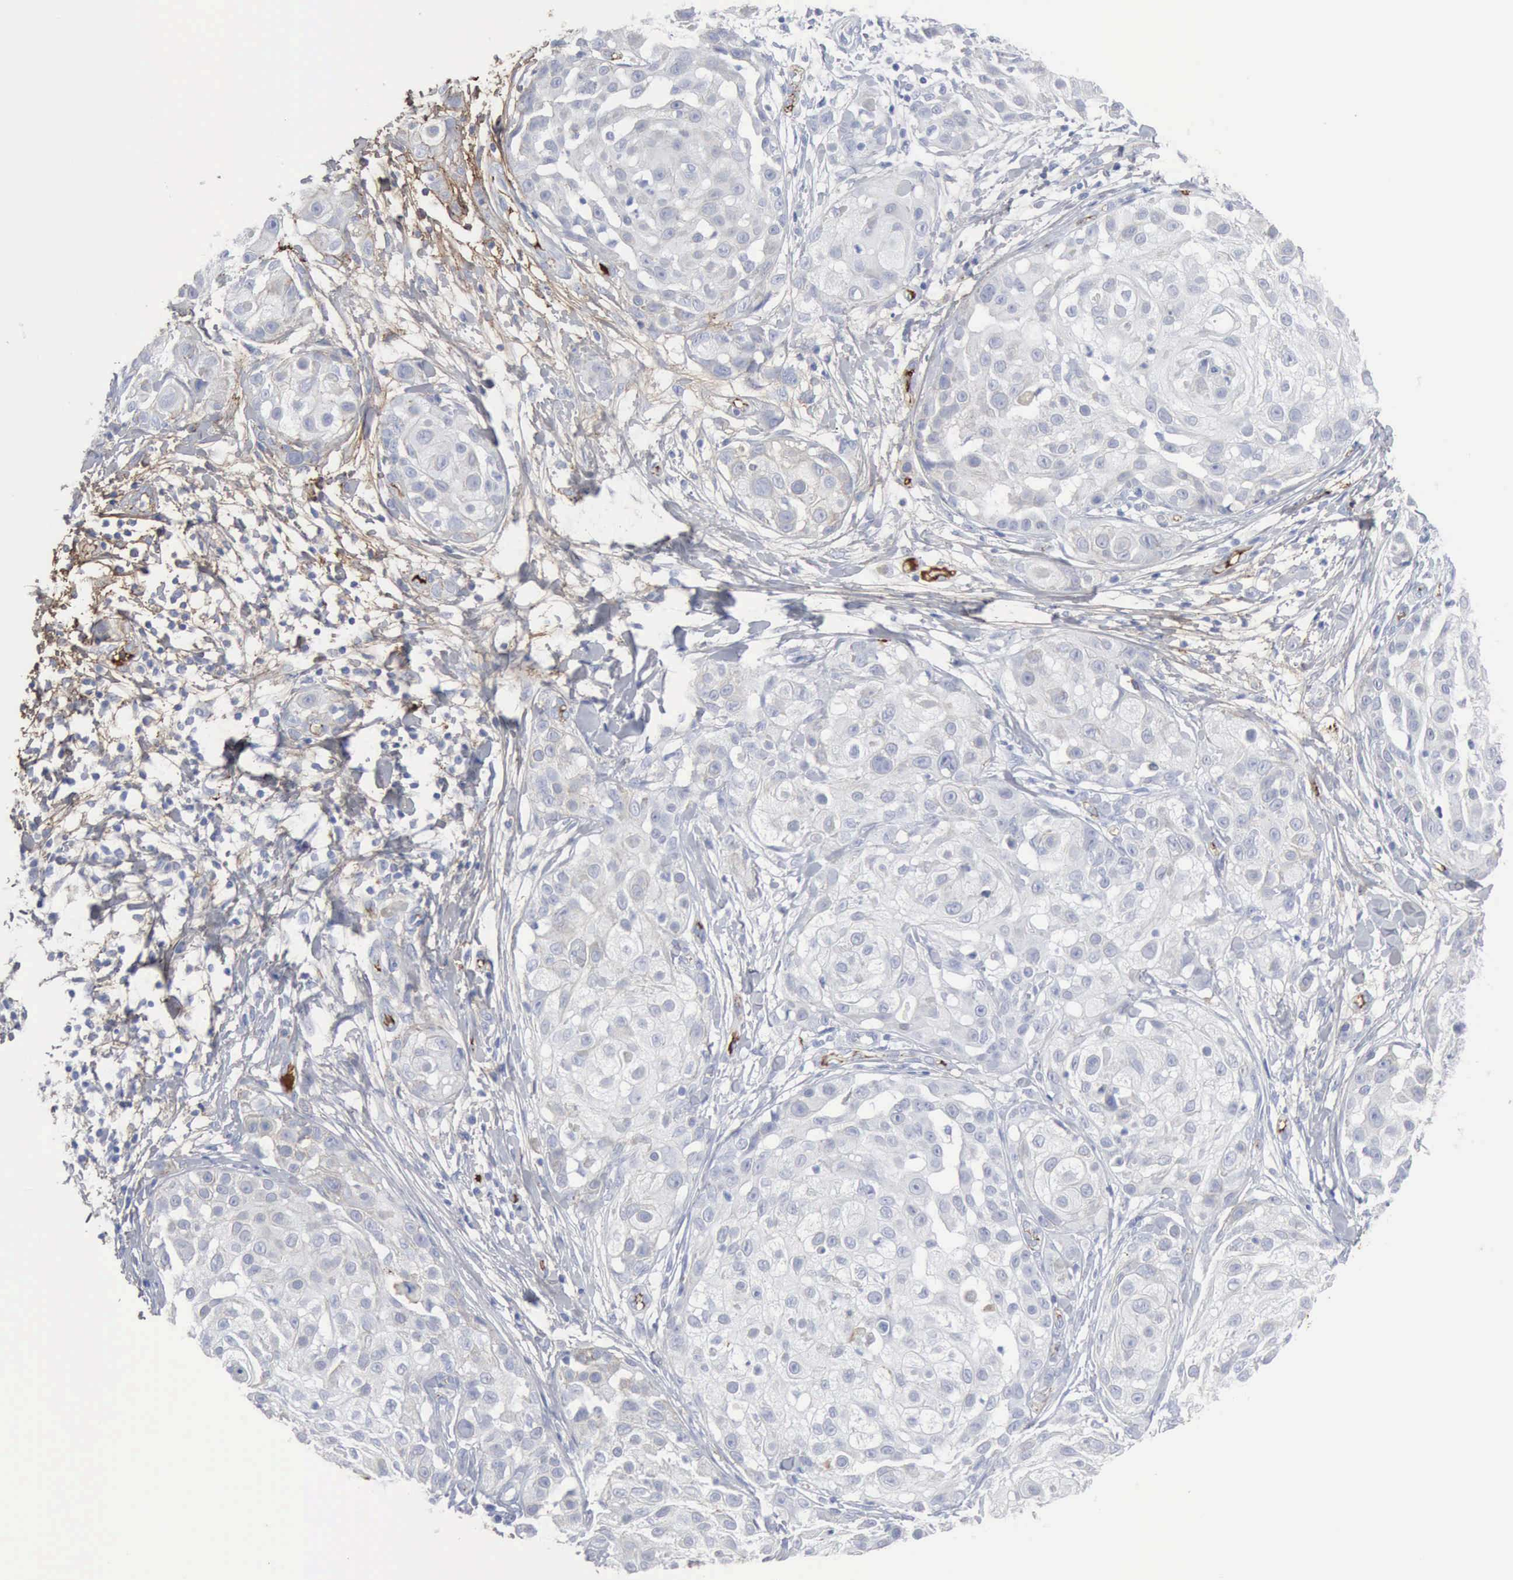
{"staining": {"intensity": "negative", "quantity": "none", "location": "none"}, "tissue": "skin cancer", "cell_type": "Tumor cells", "image_type": "cancer", "snomed": [{"axis": "morphology", "description": "Squamous cell carcinoma, NOS"}, {"axis": "topography", "description": "Skin"}], "caption": "There is no significant expression in tumor cells of skin cancer (squamous cell carcinoma).", "gene": "C4BPA", "patient": {"sex": "female", "age": 57}}